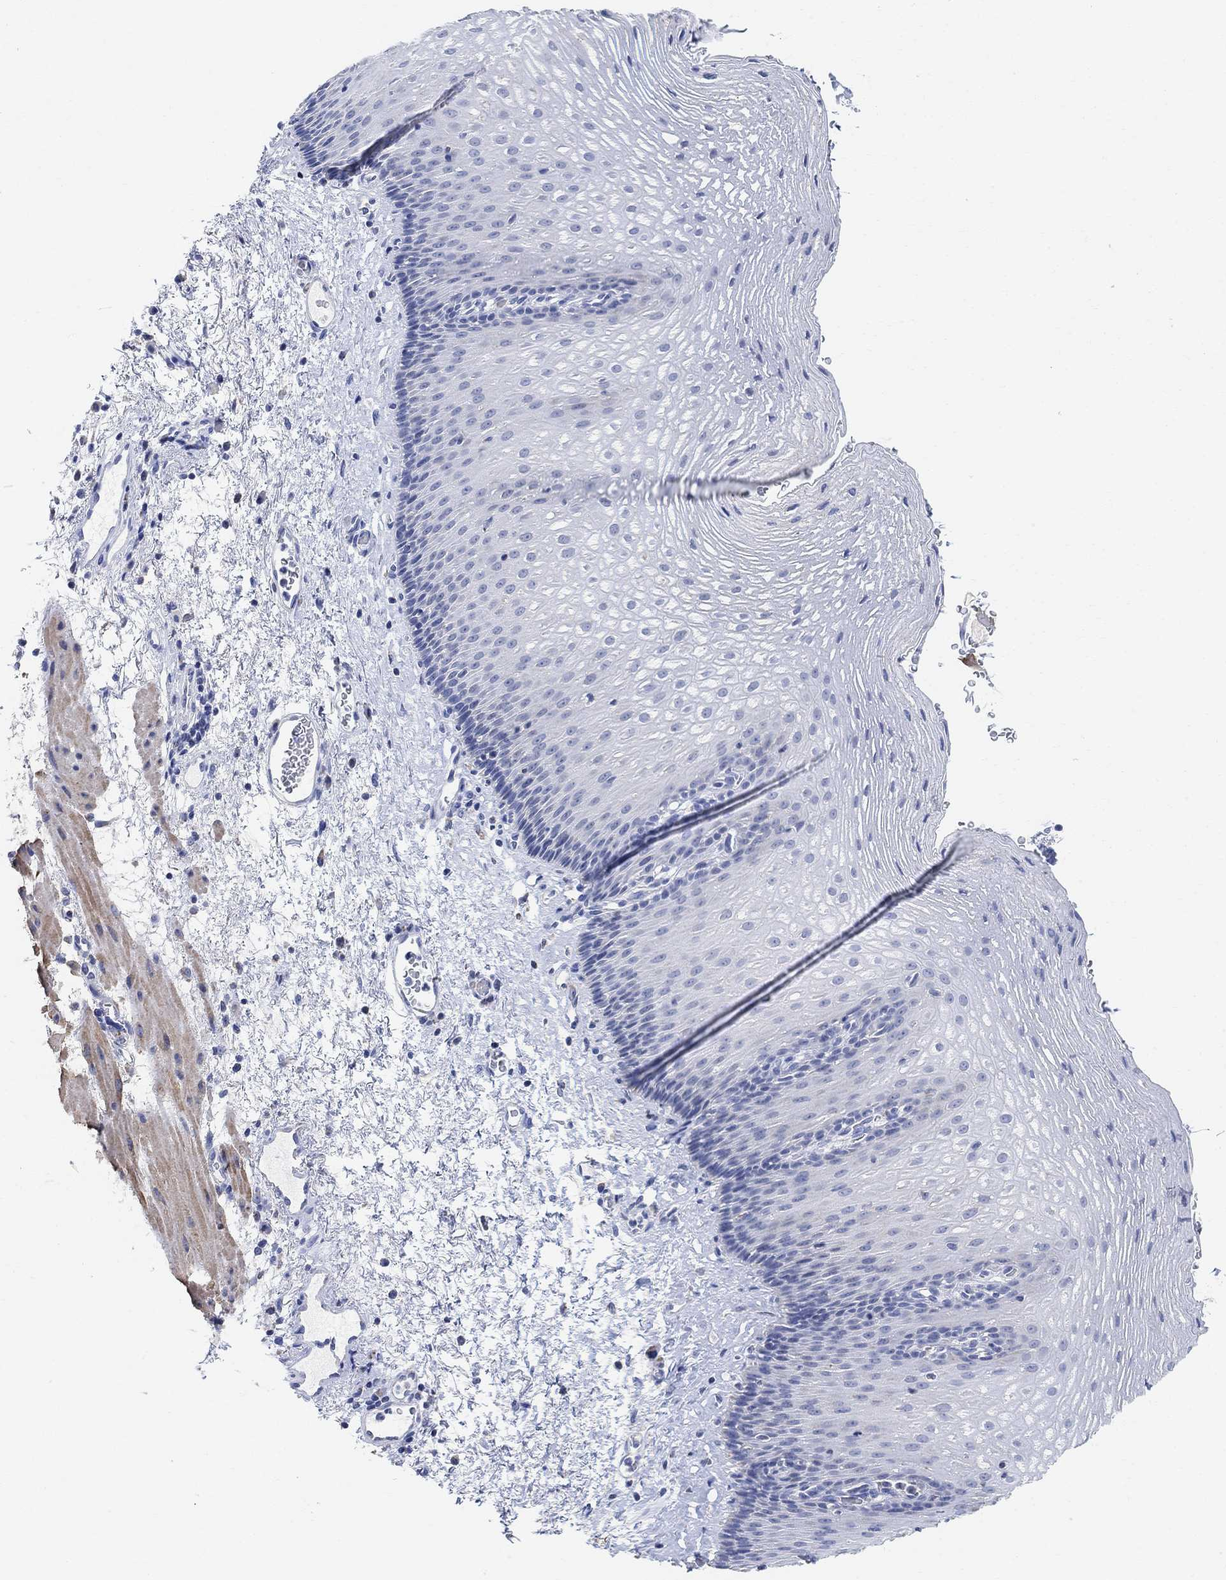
{"staining": {"intensity": "negative", "quantity": "none", "location": "none"}, "tissue": "esophagus", "cell_type": "Squamous epithelial cells", "image_type": "normal", "snomed": [{"axis": "morphology", "description": "Normal tissue, NOS"}, {"axis": "topography", "description": "Esophagus"}], "caption": "Histopathology image shows no significant protein expression in squamous epithelial cells of unremarkable esophagus. (DAB IHC visualized using brightfield microscopy, high magnification).", "gene": "SYT12", "patient": {"sex": "male", "age": 76}}